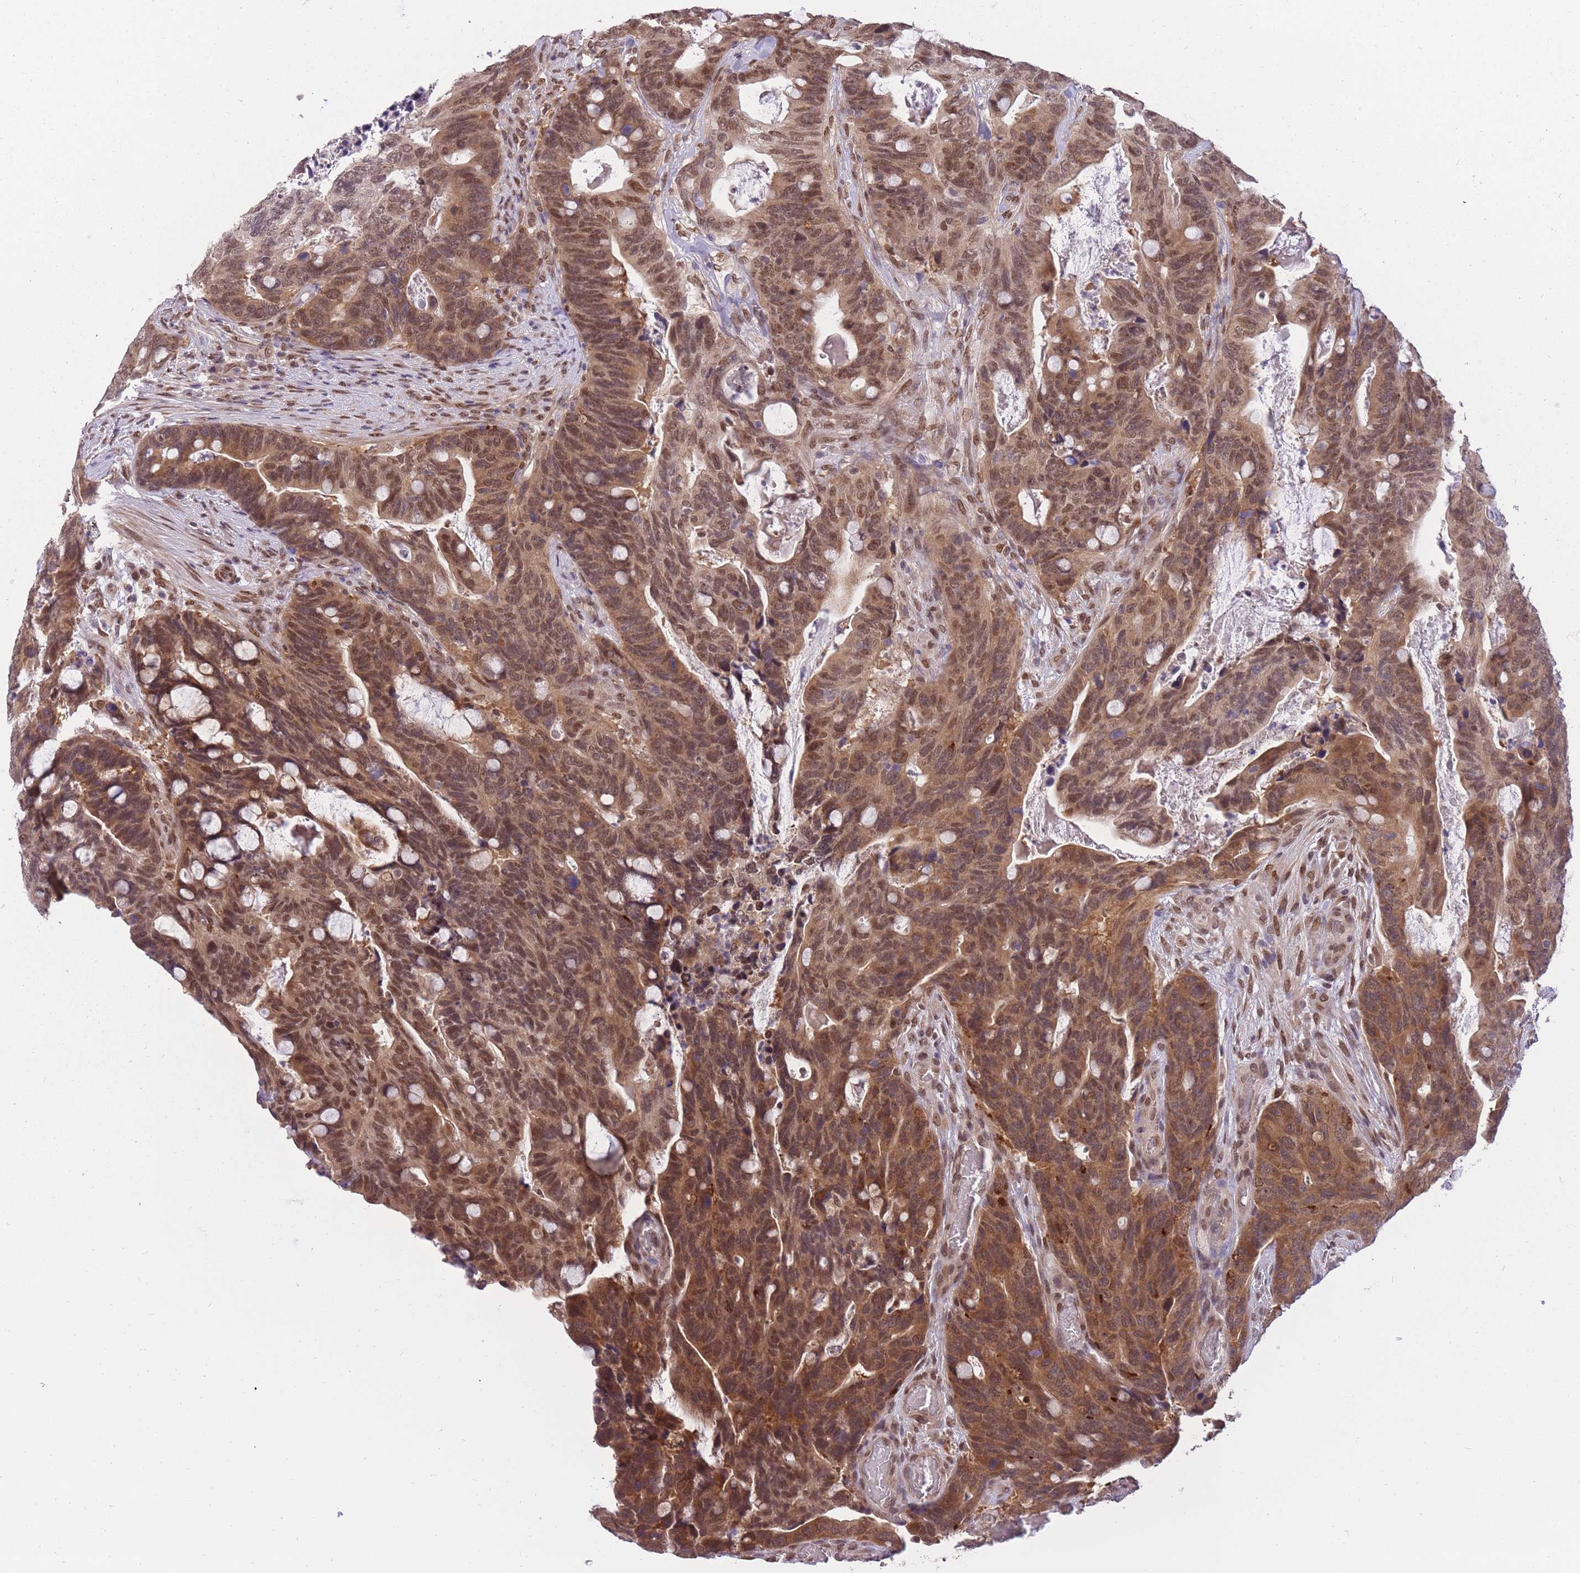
{"staining": {"intensity": "moderate", "quantity": ">75%", "location": "cytoplasmic/membranous,nuclear"}, "tissue": "colorectal cancer", "cell_type": "Tumor cells", "image_type": "cancer", "snomed": [{"axis": "morphology", "description": "Adenocarcinoma, NOS"}, {"axis": "topography", "description": "Colon"}], "caption": "Immunohistochemistry (IHC) image of neoplastic tissue: human colorectal cancer (adenocarcinoma) stained using immunohistochemistry shows medium levels of moderate protein expression localized specifically in the cytoplasmic/membranous and nuclear of tumor cells, appearing as a cytoplasmic/membranous and nuclear brown color.", "gene": "CDIP1", "patient": {"sex": "female", "age": 82}}